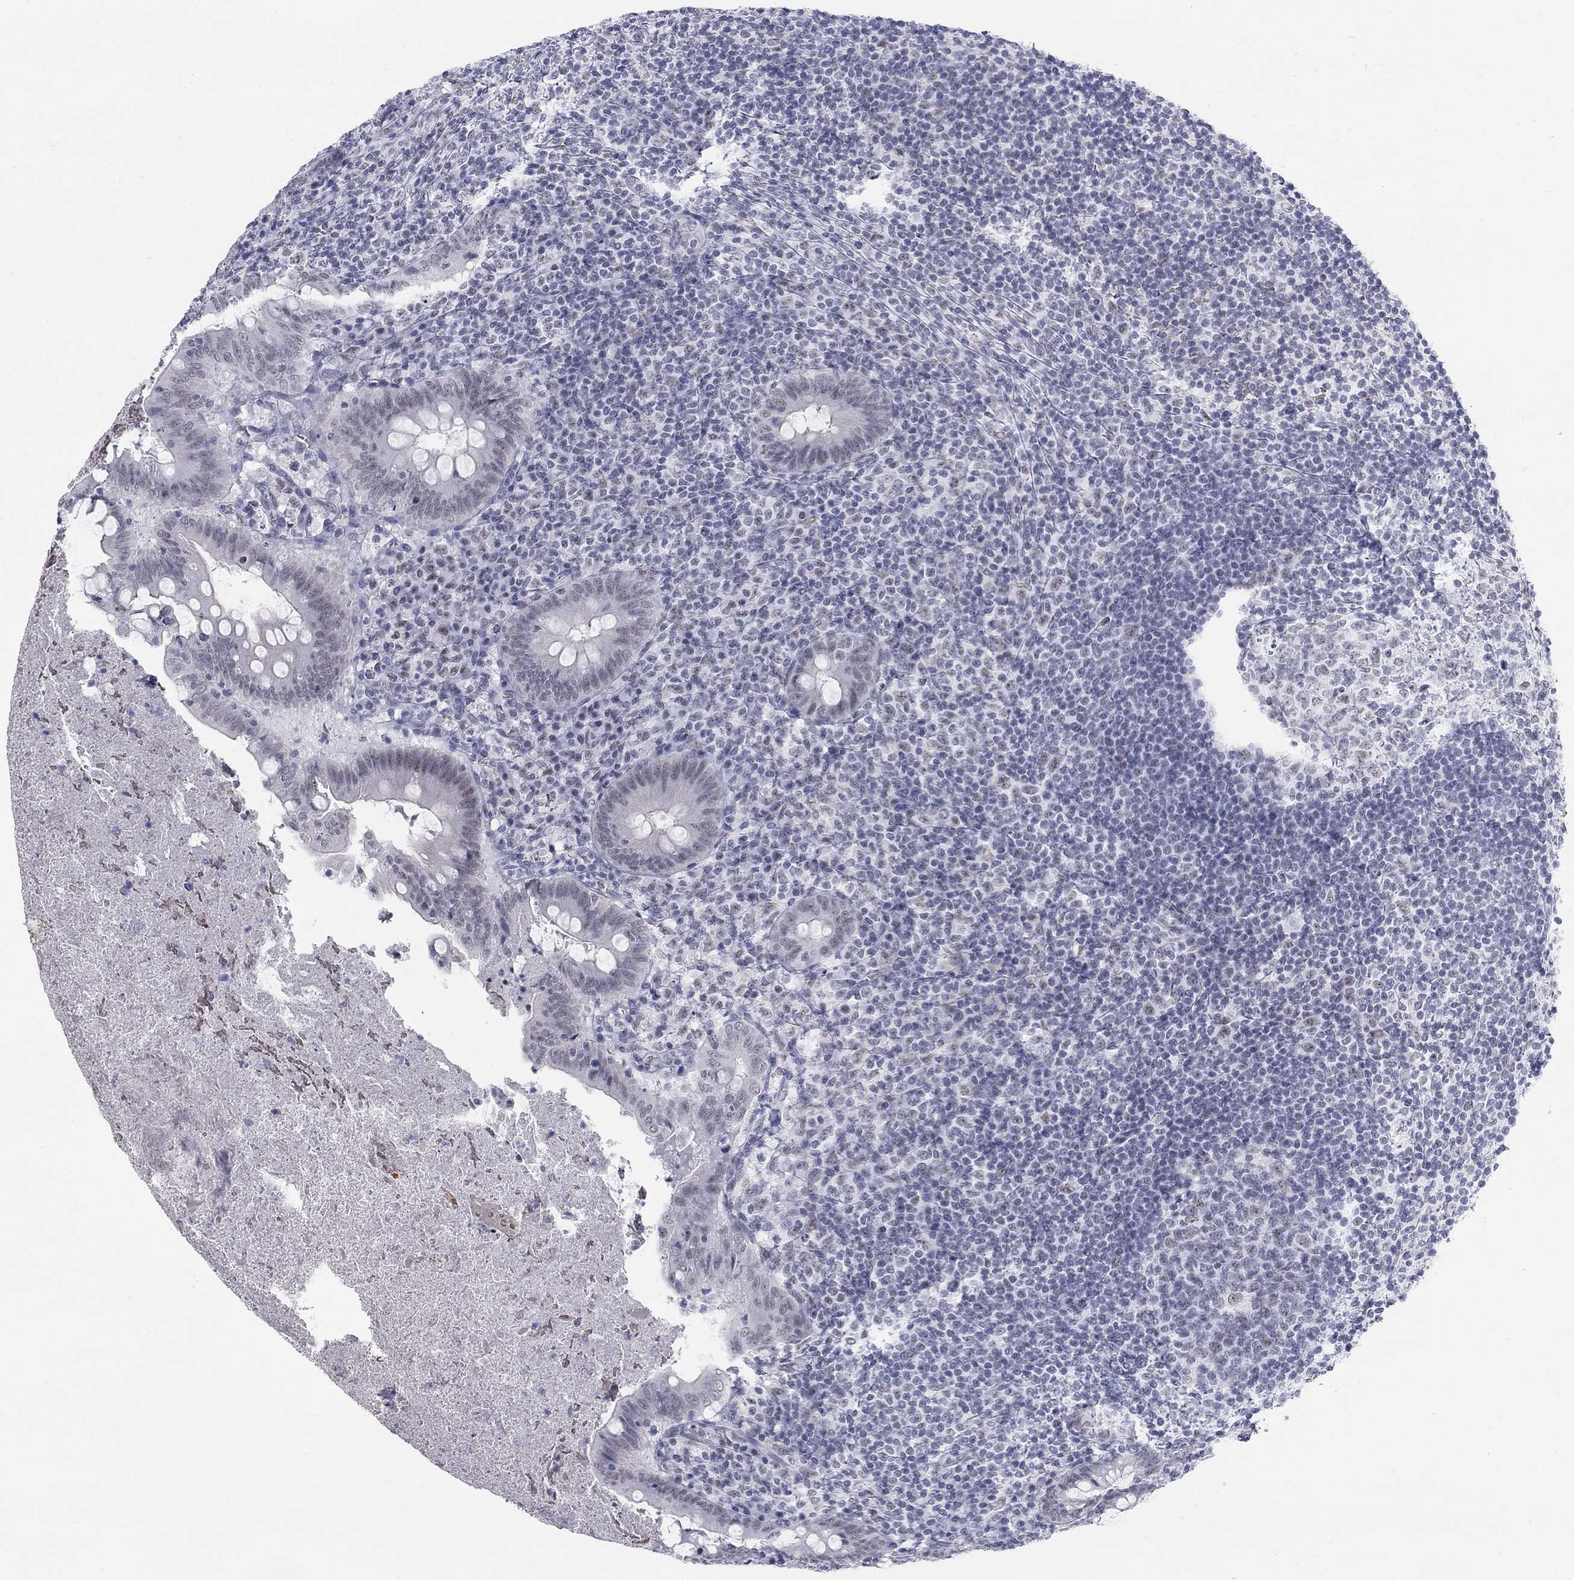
{"staining": {"intensity": "negative", "quantity": "none", "location": "none"}, "tissue": "appendix", "cell_type": "Glandular cells", "image_type": "normal", "snomed": [{"axis": "morphology", "description": "Normal tissue, NOS"}, {"axis": "topography", "description": "Appendix"}], "caption": "High power microscopy histopathology image of an IHC photomicrograph of normal appendix, revealing no significant expression in glandular cells. (Stains: DAB immunohistochemistry with hematoxylin counter stain, Microscopy: brightfield microscopy at high magnification).", "gene": "DMTN", "patient": {"sex": "male", "age": 47}}